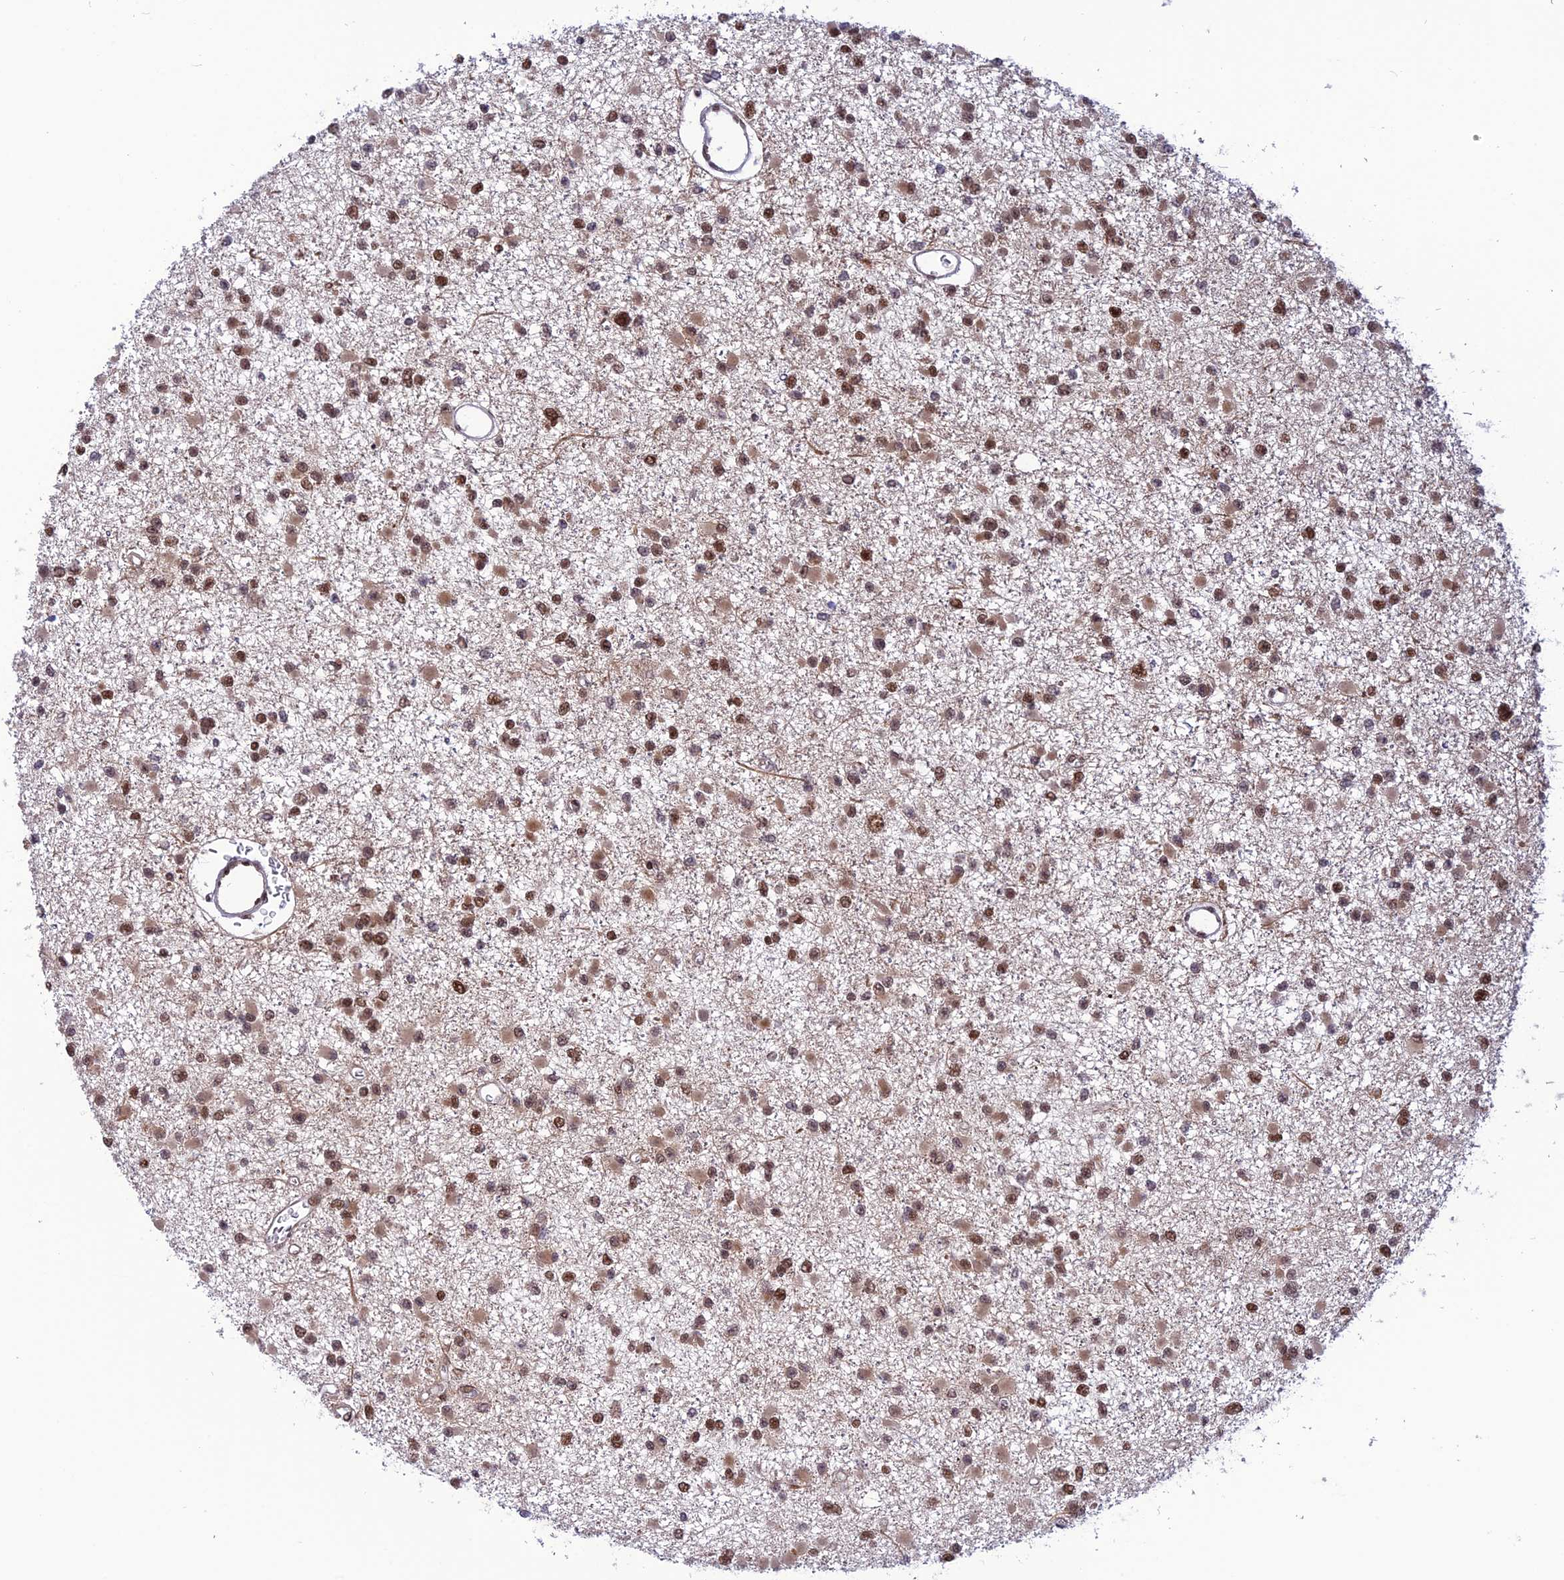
{"staining": {"intensity": "moderate", "quantity": ">75%", "location": "nuclear"}, "tissue": "glioma", "cell_type": "Tumor cells", "image_type": "cancer", "snomed": [{"axis": "morphology", "description": "Glioma, malignant, Low grade"}, {"axis": "topography", "description": "Brain"}], "caption": "Immunohistochemistry staining of malignant glioma (low-grade), which exhibits medium levels of moderate nuclear expression in approximately >75% of tumor cells indicating moderate nuclear protein expression. The staining was performed using DAB (brown) for protein detection and nuclei were counterstained in hematoxylin (blue).", "gene": "RTRAF", "patient": {"sex": "female", "age": 22}}